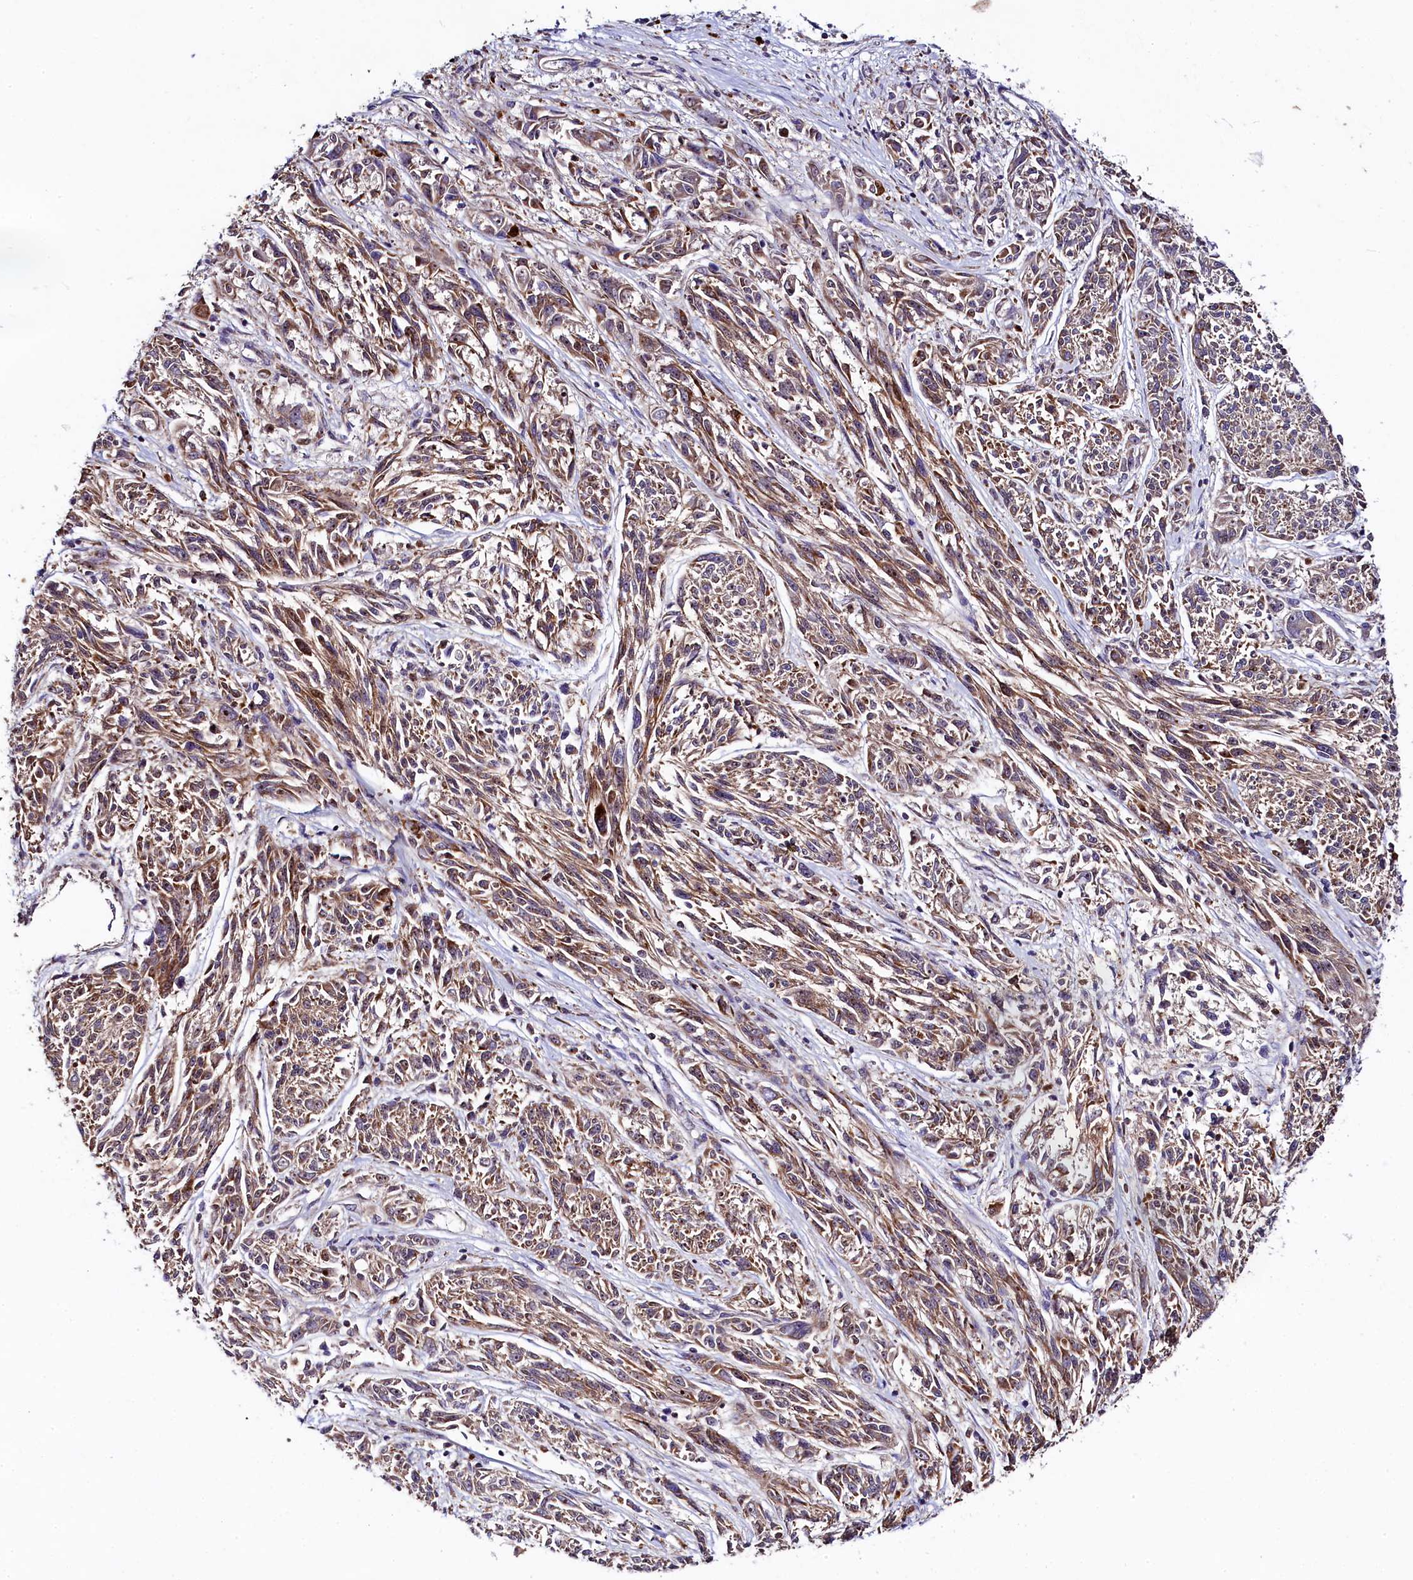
{"staining": {"intensity": "moderate", "quantity": "25%-75%", "location": "cytoplasmic/membranous"}, "tissue": "melanoma", "cell_type": "Tumor cells", "image_type": "cancer", "snomed": [{"axis": "morphology", "description": "Malignant melanoma, NOS"}, {"axis": "topography", "description": "Skin"}], "caption": "Protein staining of melanoma tissue exhibits moderate cytoplasmic/membranous expression in about 25%-75% of tumor cells.", "gene": "CLYBL", "patient": {"sex": "male", "age": 53}}